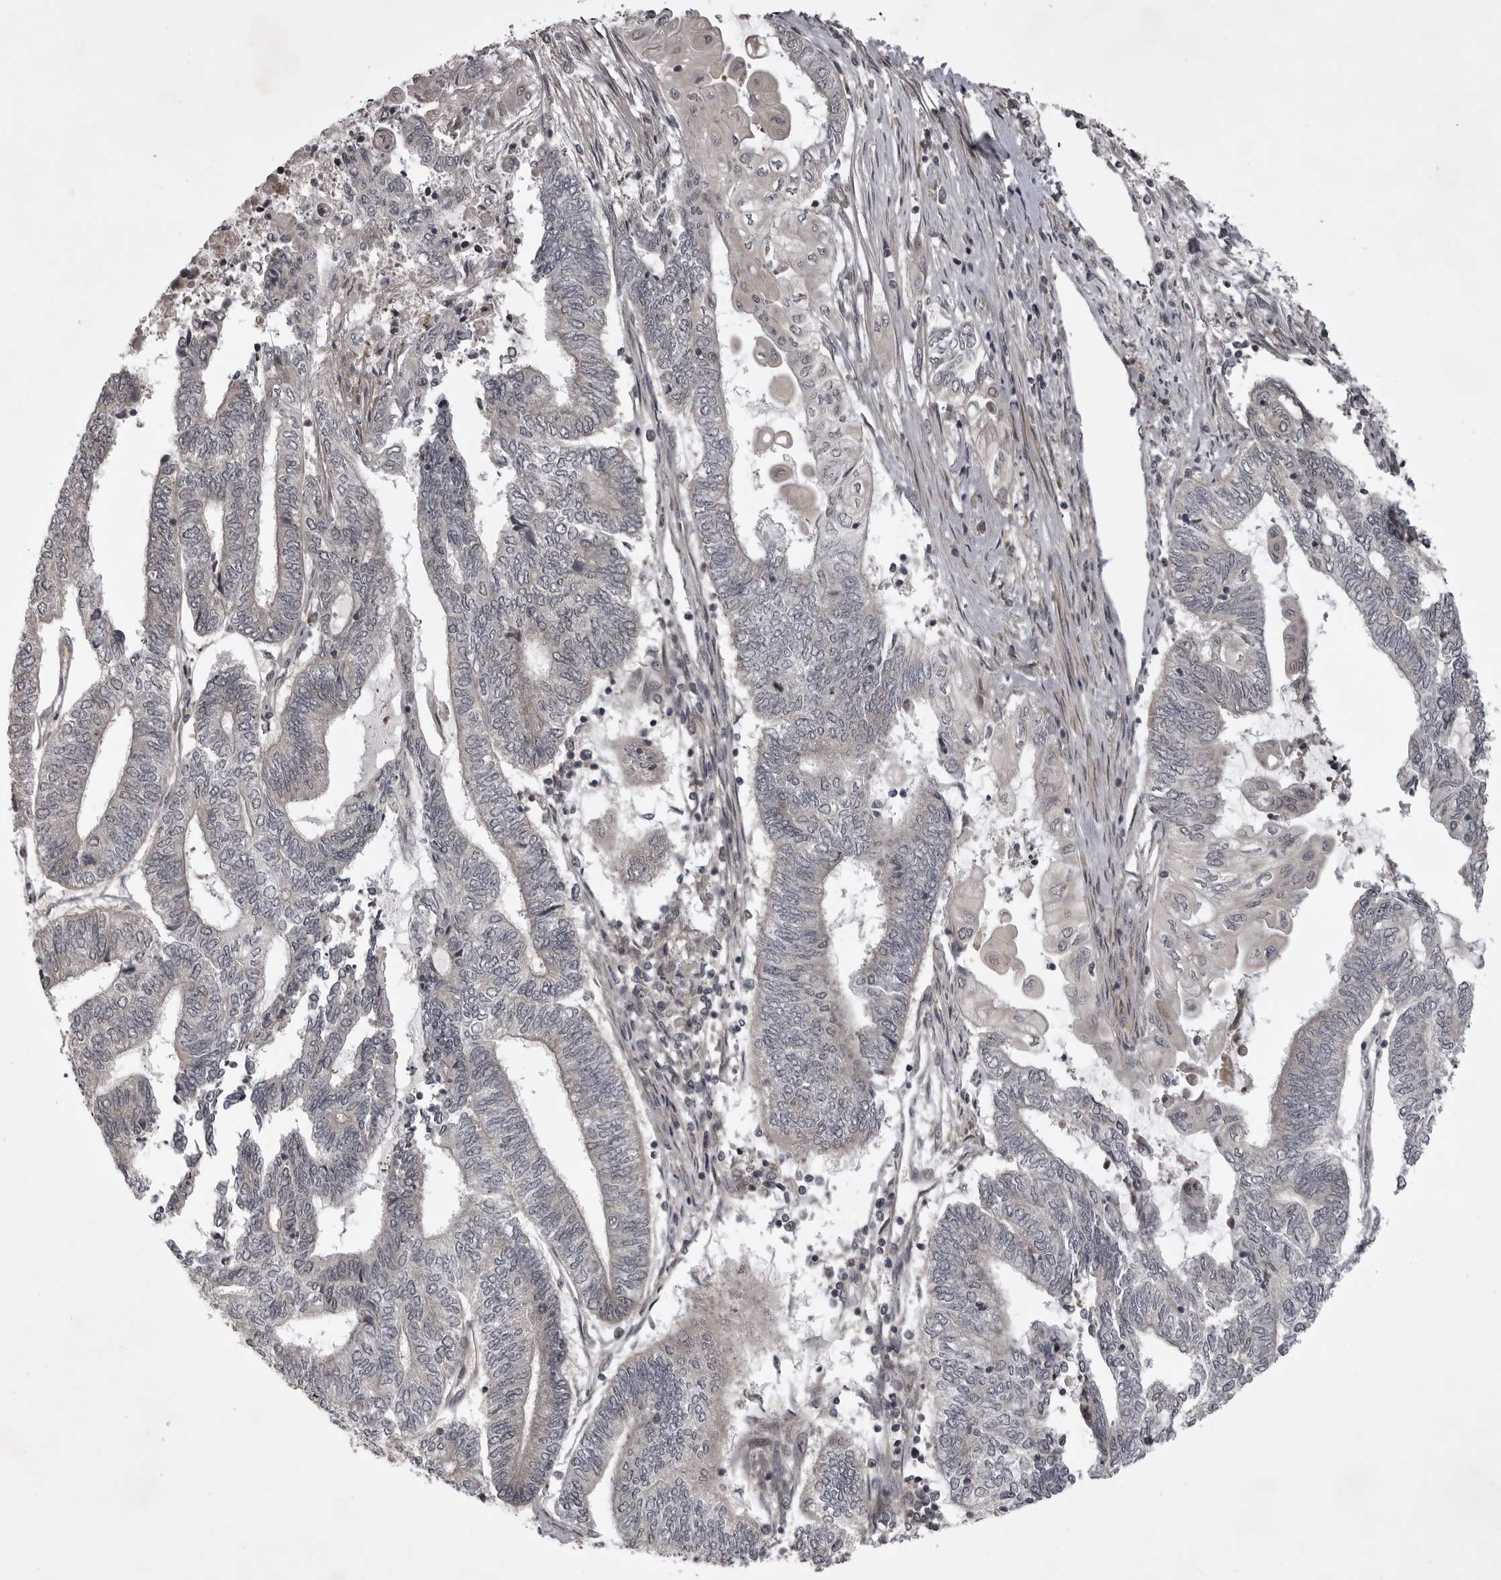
{"staining": {"intensity": "negative", "quantity": "none", "location": "none"}, "tissue": "endometrial cancer", "cell_type": "Tumor cells", "image_type": "cancer", "snomed": [{"axis": "morphology", "description": "Adenocarcinoma, NOS"}, {"axis": "topography", "description": "Uterus"}, {"axis": "topography", "description": "Endometrium"}], "caption": "There is no significant expression in tumor cells of endometrial adenocarcinoma.", "gene": "SNX16", "patient": {"sex": "female", "age": 70}}